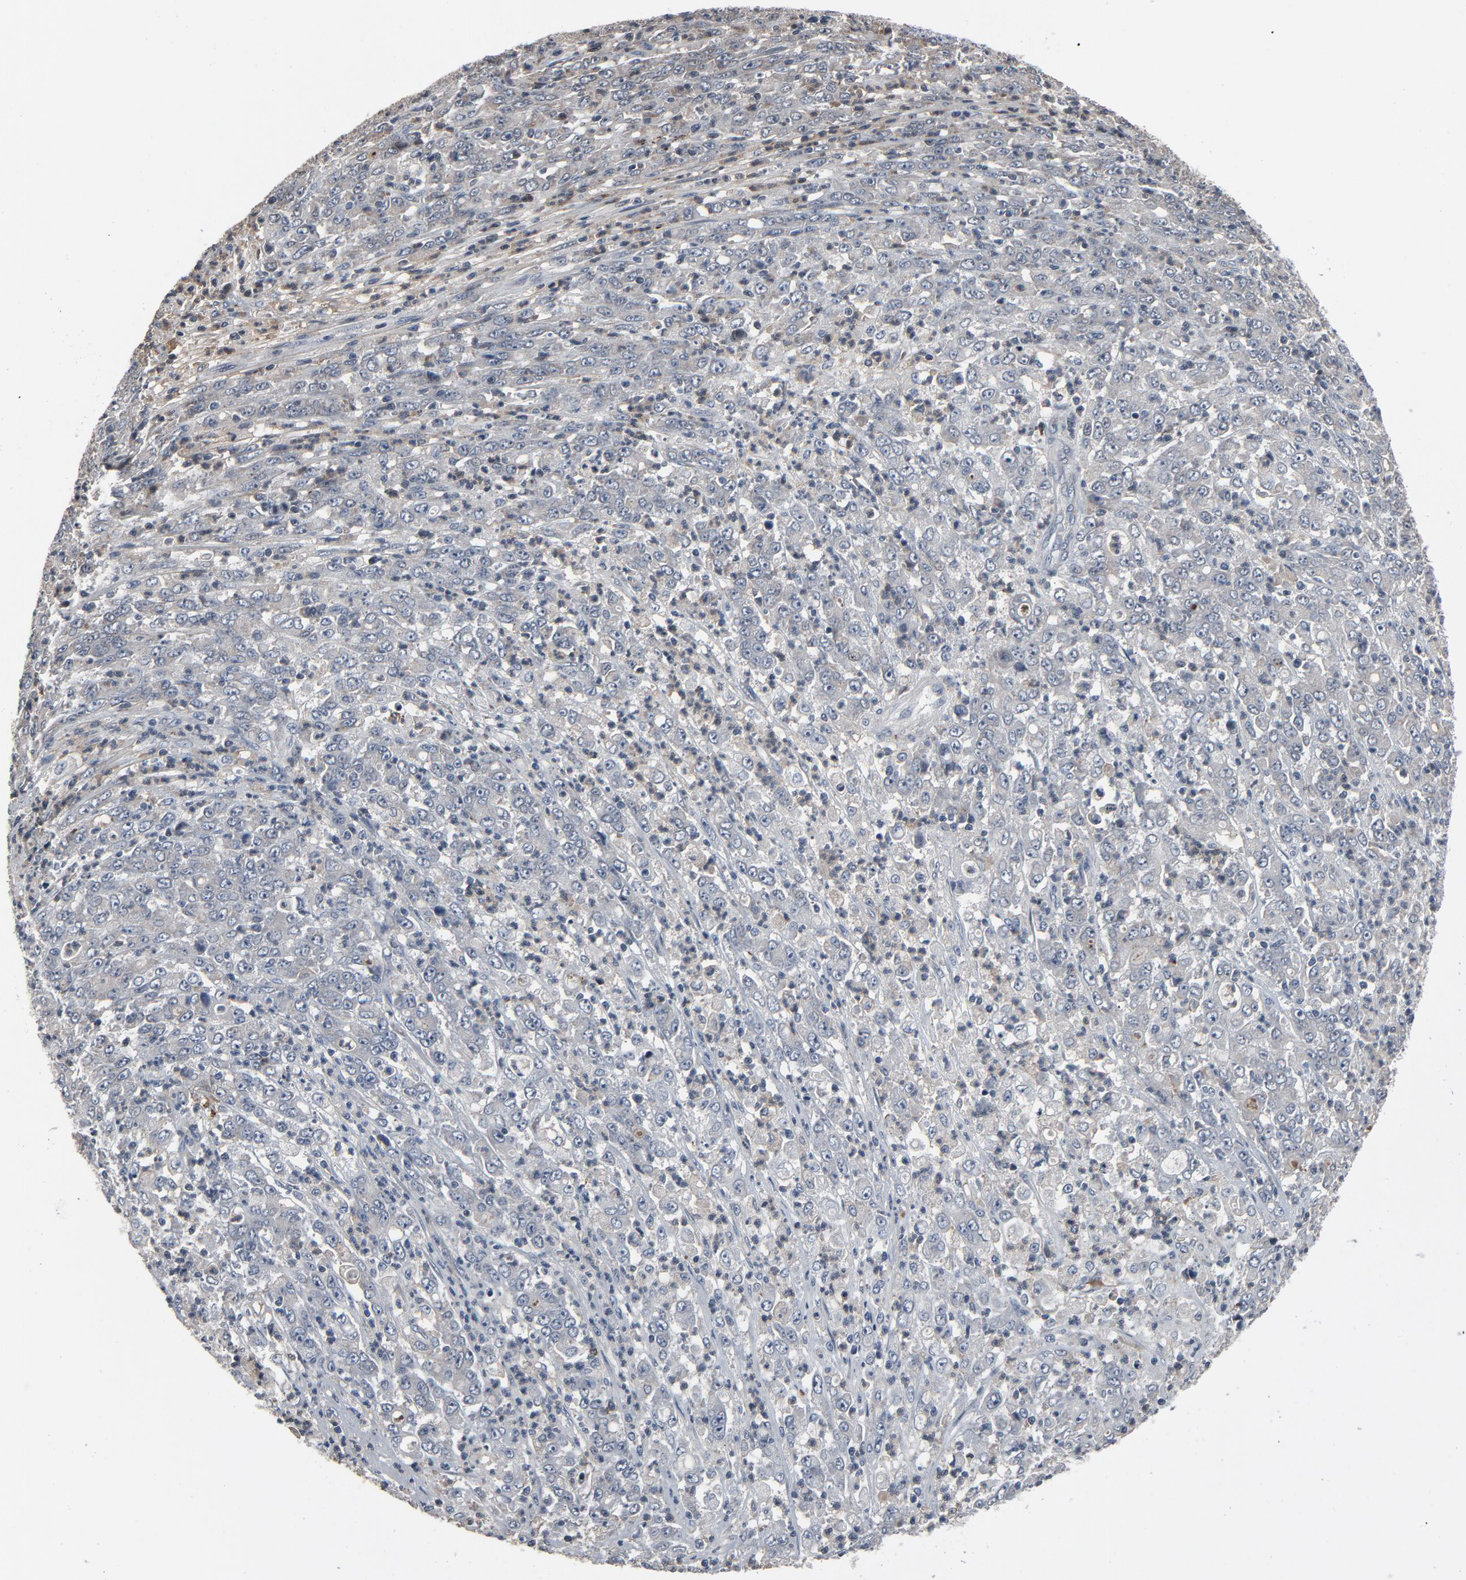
{"staining": {"intensity": "negative", "quantity": "none", "location": "none"}, "tissue": "stomach cancer", "cell_type": "Tumor cells", "image_type": "cancer", "snomed": [{"axis": "morphology", "description": "Adenocarcinoma, NOS"}, {"axis": "topography", "description": "Stomach, lower"}], "caption": "Tumor cells show no significant protein staining in stomach adenocarcinoma.", "gene": "PDZD4", "patient": {"sex": "female", "age": 71}}